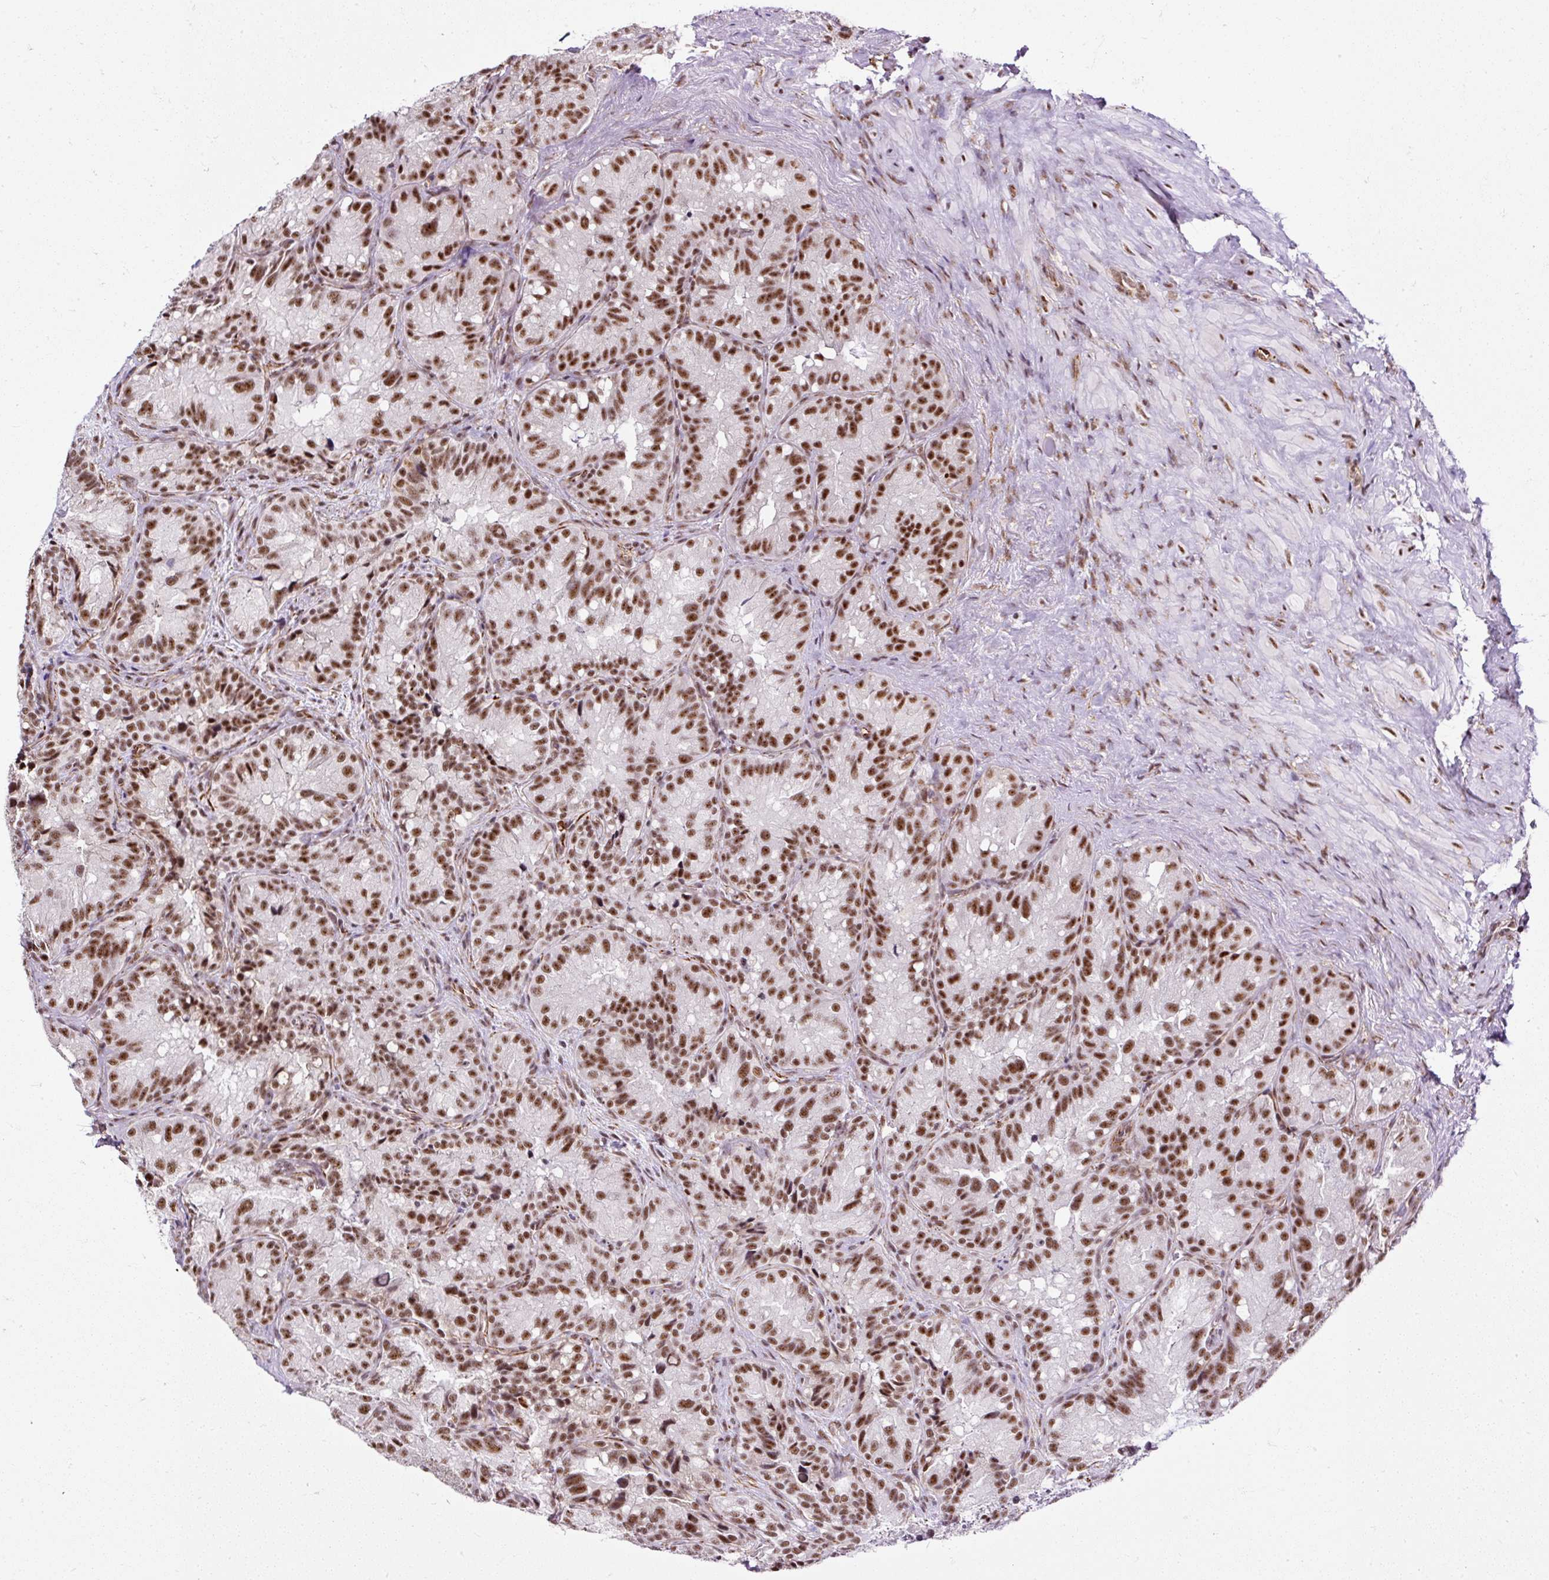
{"staining": {"intensity": "strong", "quantity": ">75%", "location": "nuclear"}, "tissue": "seminal vesicle", "cell_type": "Glandular cells", "image_type": "normal", "snomed": [{"axis": "morphology", "description": "Normal tissue, NOS"}, {"axis": "topography", "description": "Seminal veicle"}], "caption": "Protein staining by immunohistochemistry (IHC) displays strong nuclear staining in approximately >75% of glandular cells in unremarkable seminal vesicle.", "gene": "FMC1", "patient": {"sex": "male", "age": 69}}